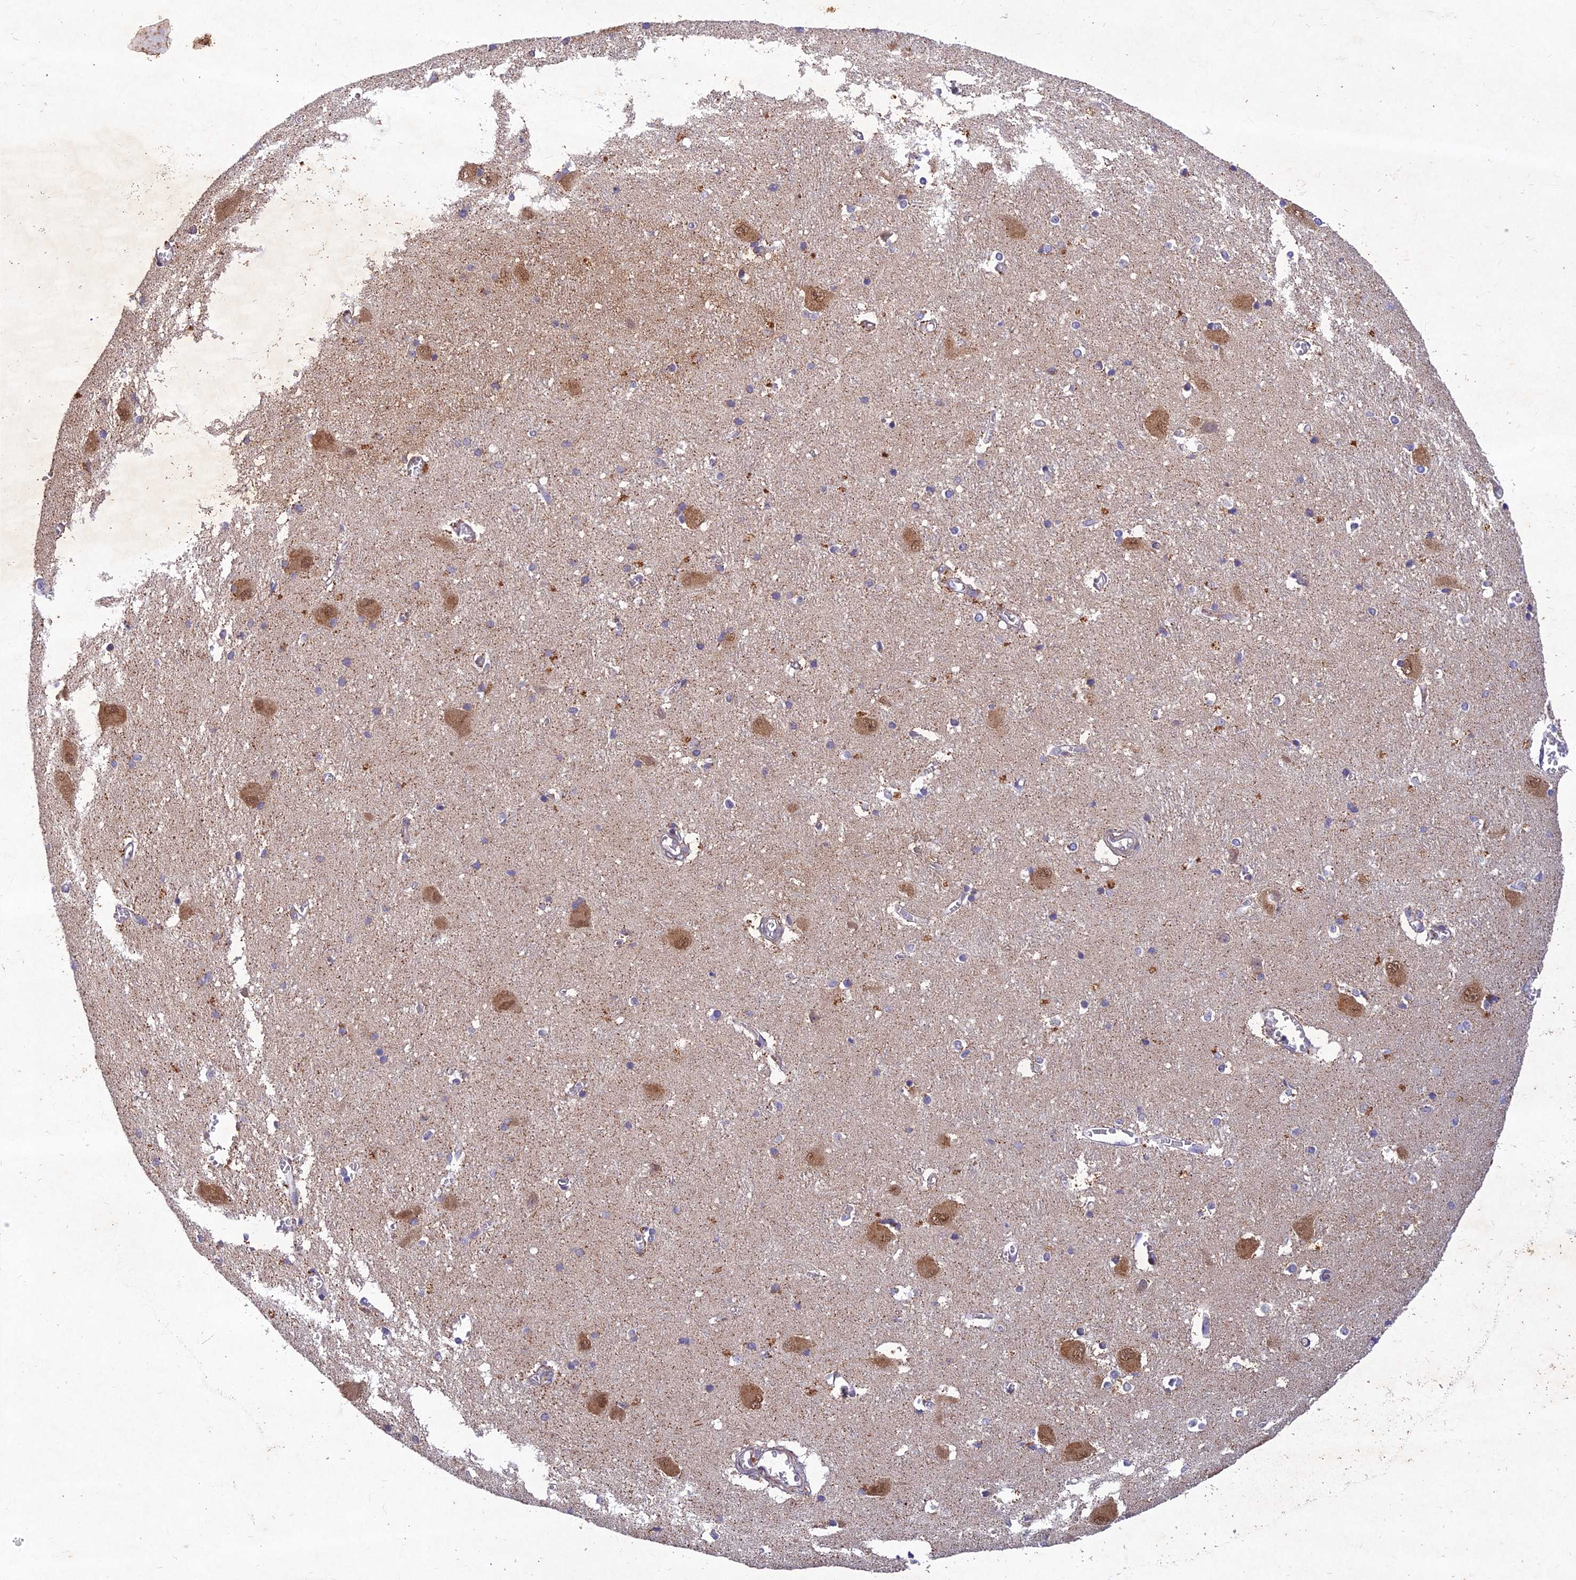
{"staining": {"intensity": "moderate", "quantity": "<25%", "location": "cytoplasmic/membranous,nuclear"}, "tissue": "caudate", "cell_type": "Glial cells", "image_type": "normal", "snomed": [{"axis": "morphology", "description": "Normal tissue, NOS"}, {"axis": "topography", "description": "Lateral ventricle wall"}], "caption": "Immunohistochemistry micrograph of unremarkable caudate: human caudate stained using immunohistochemistry exhibits low levels of moderate protein expression localized specifically in the cytoplasmic/membranous,nuclear of glial cells, appearing as a cytoplasmic/membranous,nuclear brown color.", "gene": "RELCH", "patient": {"sex": "male", "age": 37}}